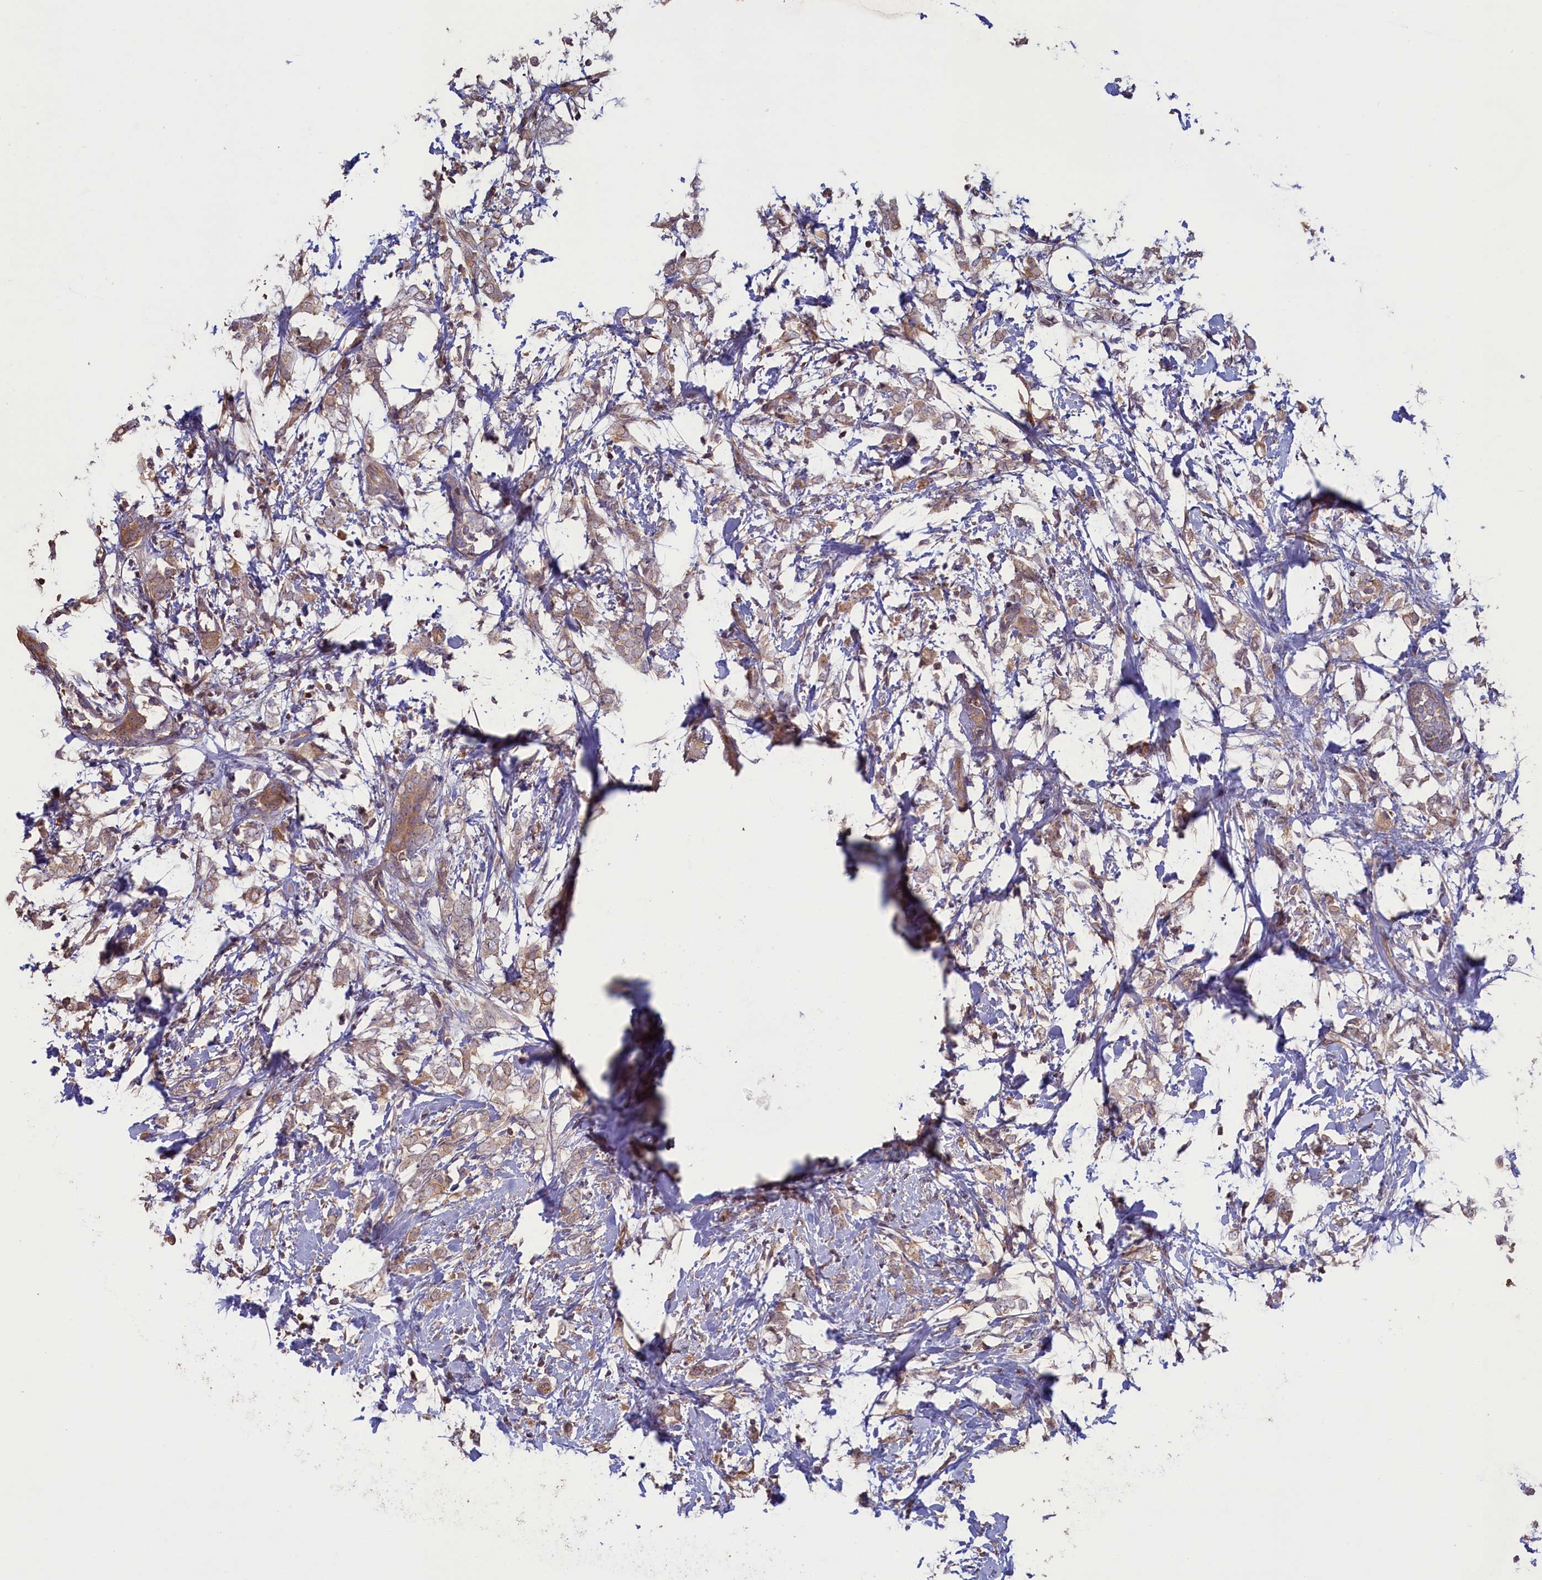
{"staining": {"intensity": "weak", "quantity": ">75%", "location": "cytoplasmic/membranous"}, "tissue": "breast cancer", "cell_type": "Tumor cells", "image_type": "cancer", "snomed": [{"axis": "morphology", "description": "Normal tissue, NOS"}, {"axis": "morphology", "description": "Lobular carcinoma"}, {"axis": "topography", "description": "Breast"}], "caption": "A brown stain labels weak cytoplasmic/membranous positivity of a protein in breast cancer (lobular carcinoma) tumor cells.", "gene": "CIAO2B", "patient": {"sex": "female", "age": 47}}